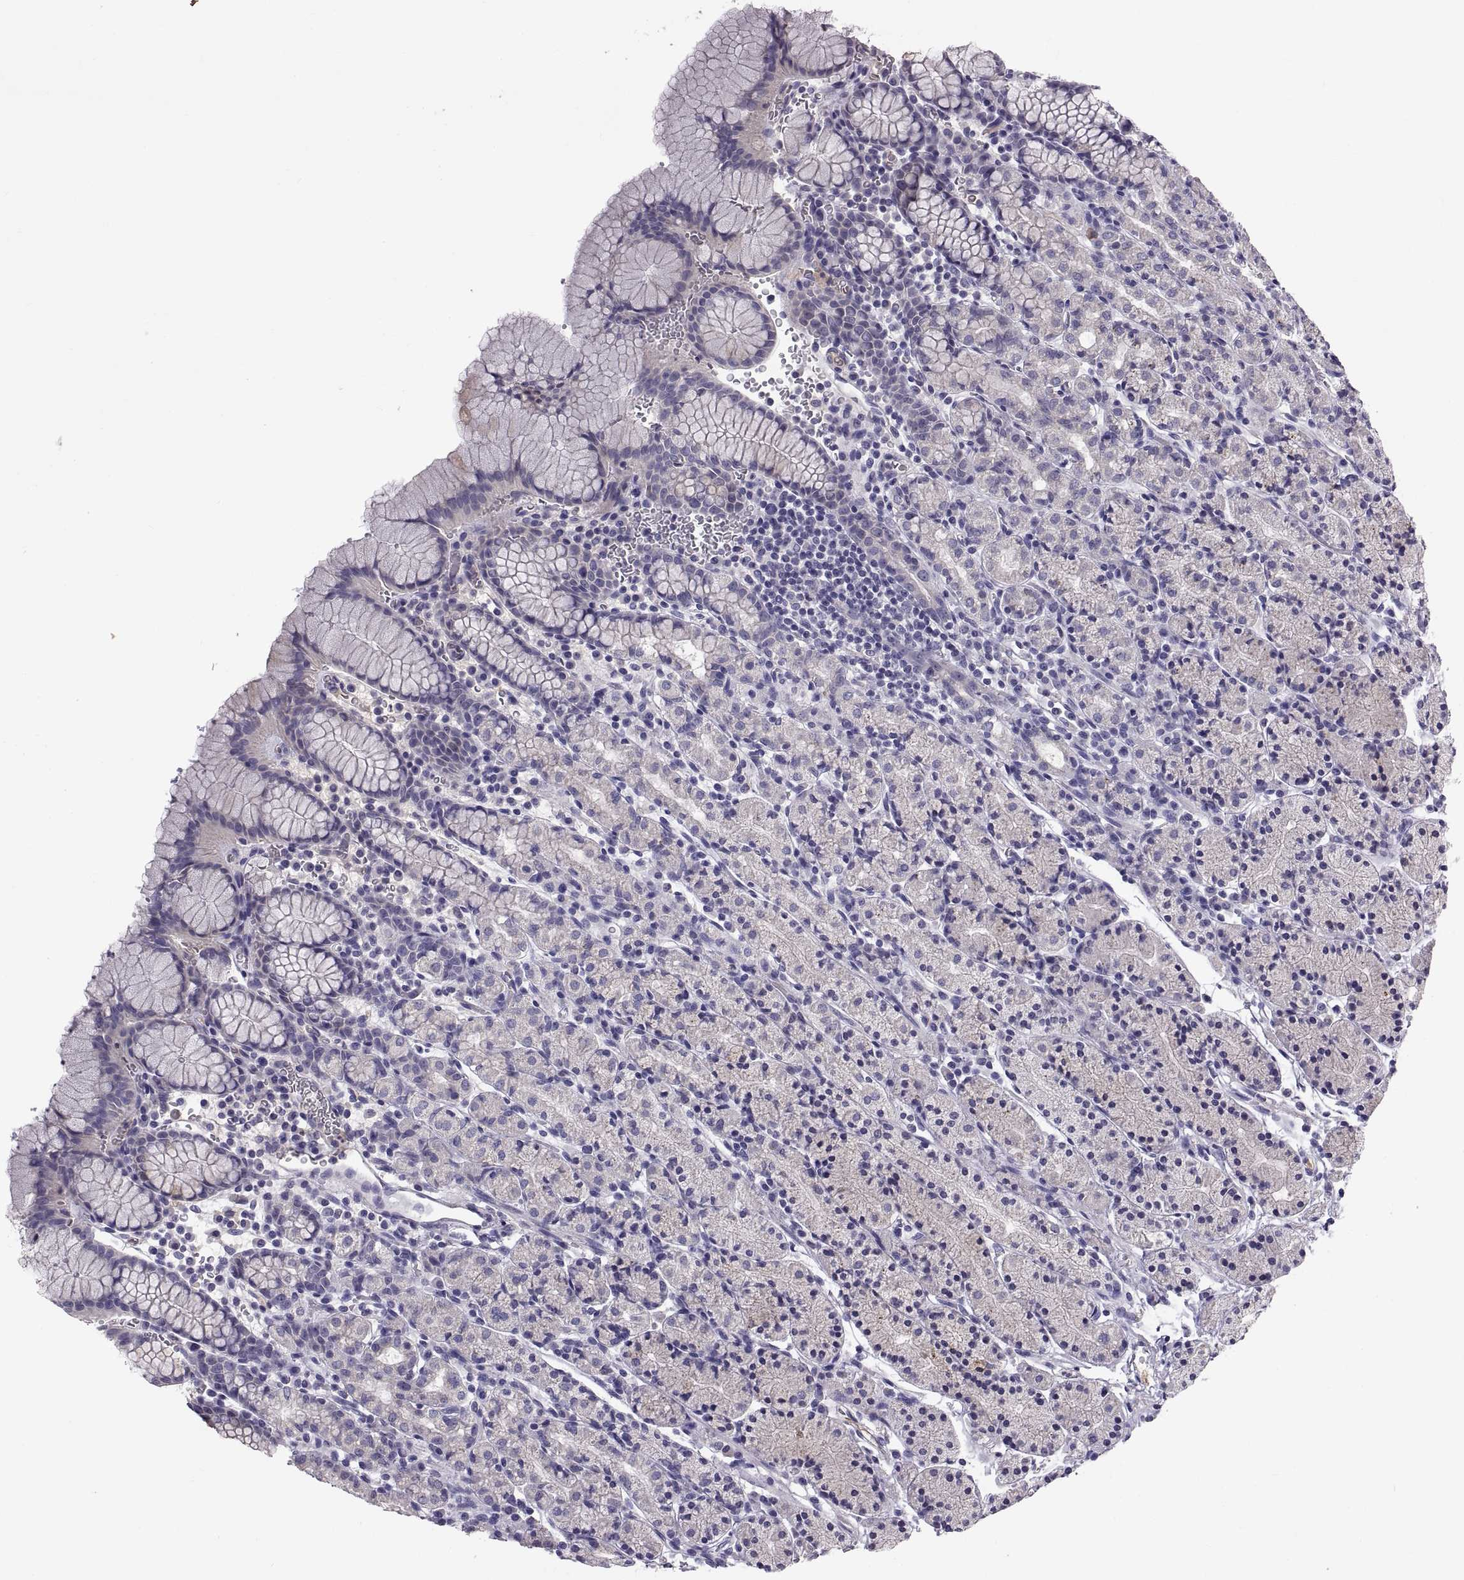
{"staining": {"intensity": "negative", "quantity": "none", "location": "none"}, "tissue": "stomach", "cell_type": "Glandular cells", "image_type": "normal", "snomed": [{"axis": "morphology", "description": "Normal tissue, NOS"}, {"axis": "topography", "description": "Stomach, upper"}, {"axis": "topography", "description": "Stomach"}], "caption": "Immunohistochemistry (IHC) histopathology image of normal stomach: human stomach stained with DAB displays no significant protein expression in glandular cells.", "gene": "ADAM32", "patient": {"sex": "male", "age": 62}}